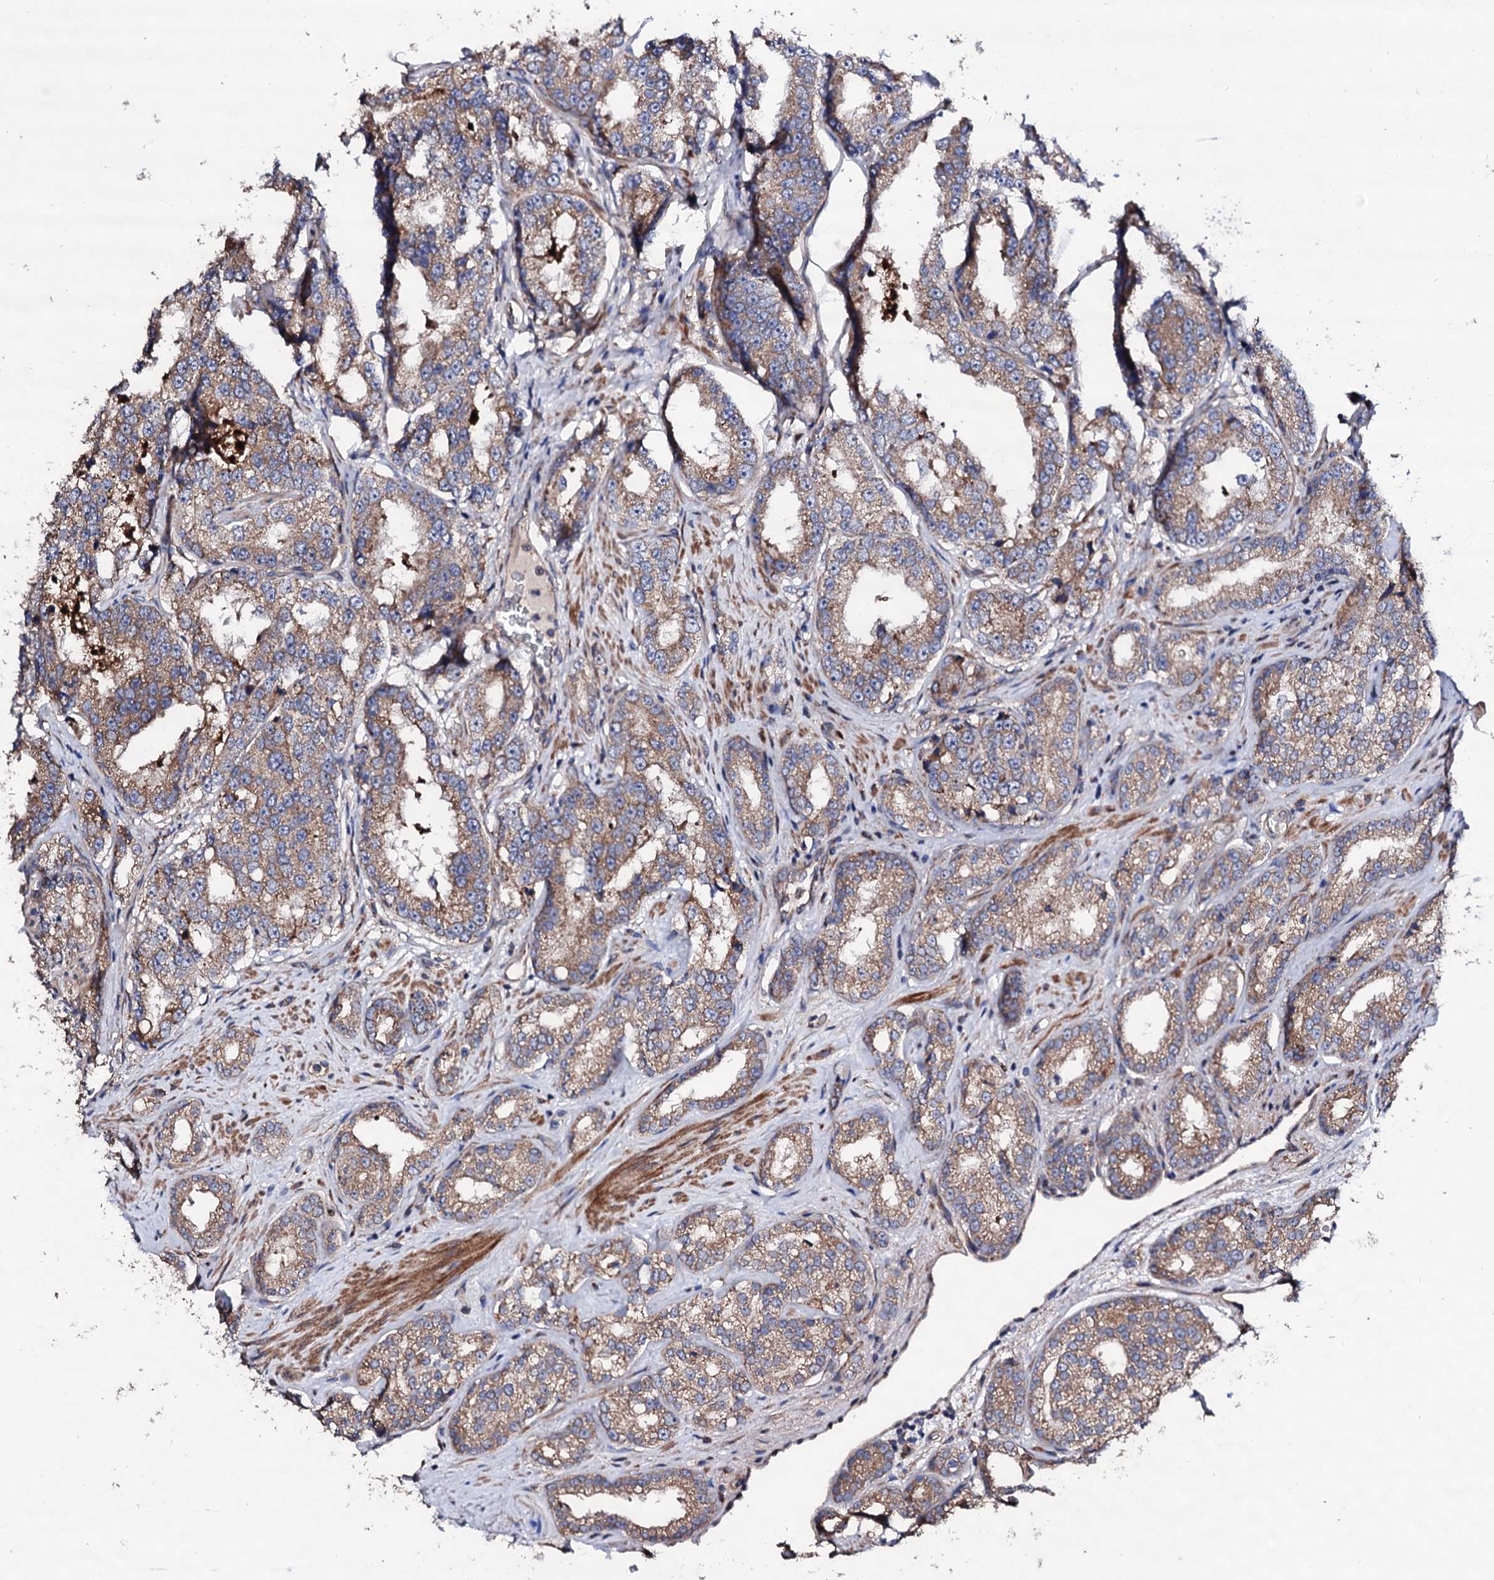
{"staining": {"intensity": "moderate", "quantity": ">75%", "location": "cytoplasmic/membranous"}, "tissue": "prostate cancer", "cell_type": "Tumor cells", "image_type": "cancer", "snomed": [{"axis": "morphology", "description": "Normal tissue, NOS"}, {"axis": "morphology", "description": "Adenocarcinoma, High grade"}, {"axis": "topography", "description": "Prostate"}], "caption": "DAB (3,3'-diaminobenzidine) immunohistochemical staining of human adenocarcinoma (high-grade) (prostate) reveals moderate cytoplasmic/membranous protein positivity in approximately >75% of tumor cells.", "gene": "LIPT2", "patient": {"sex": "male", "age": 83}}